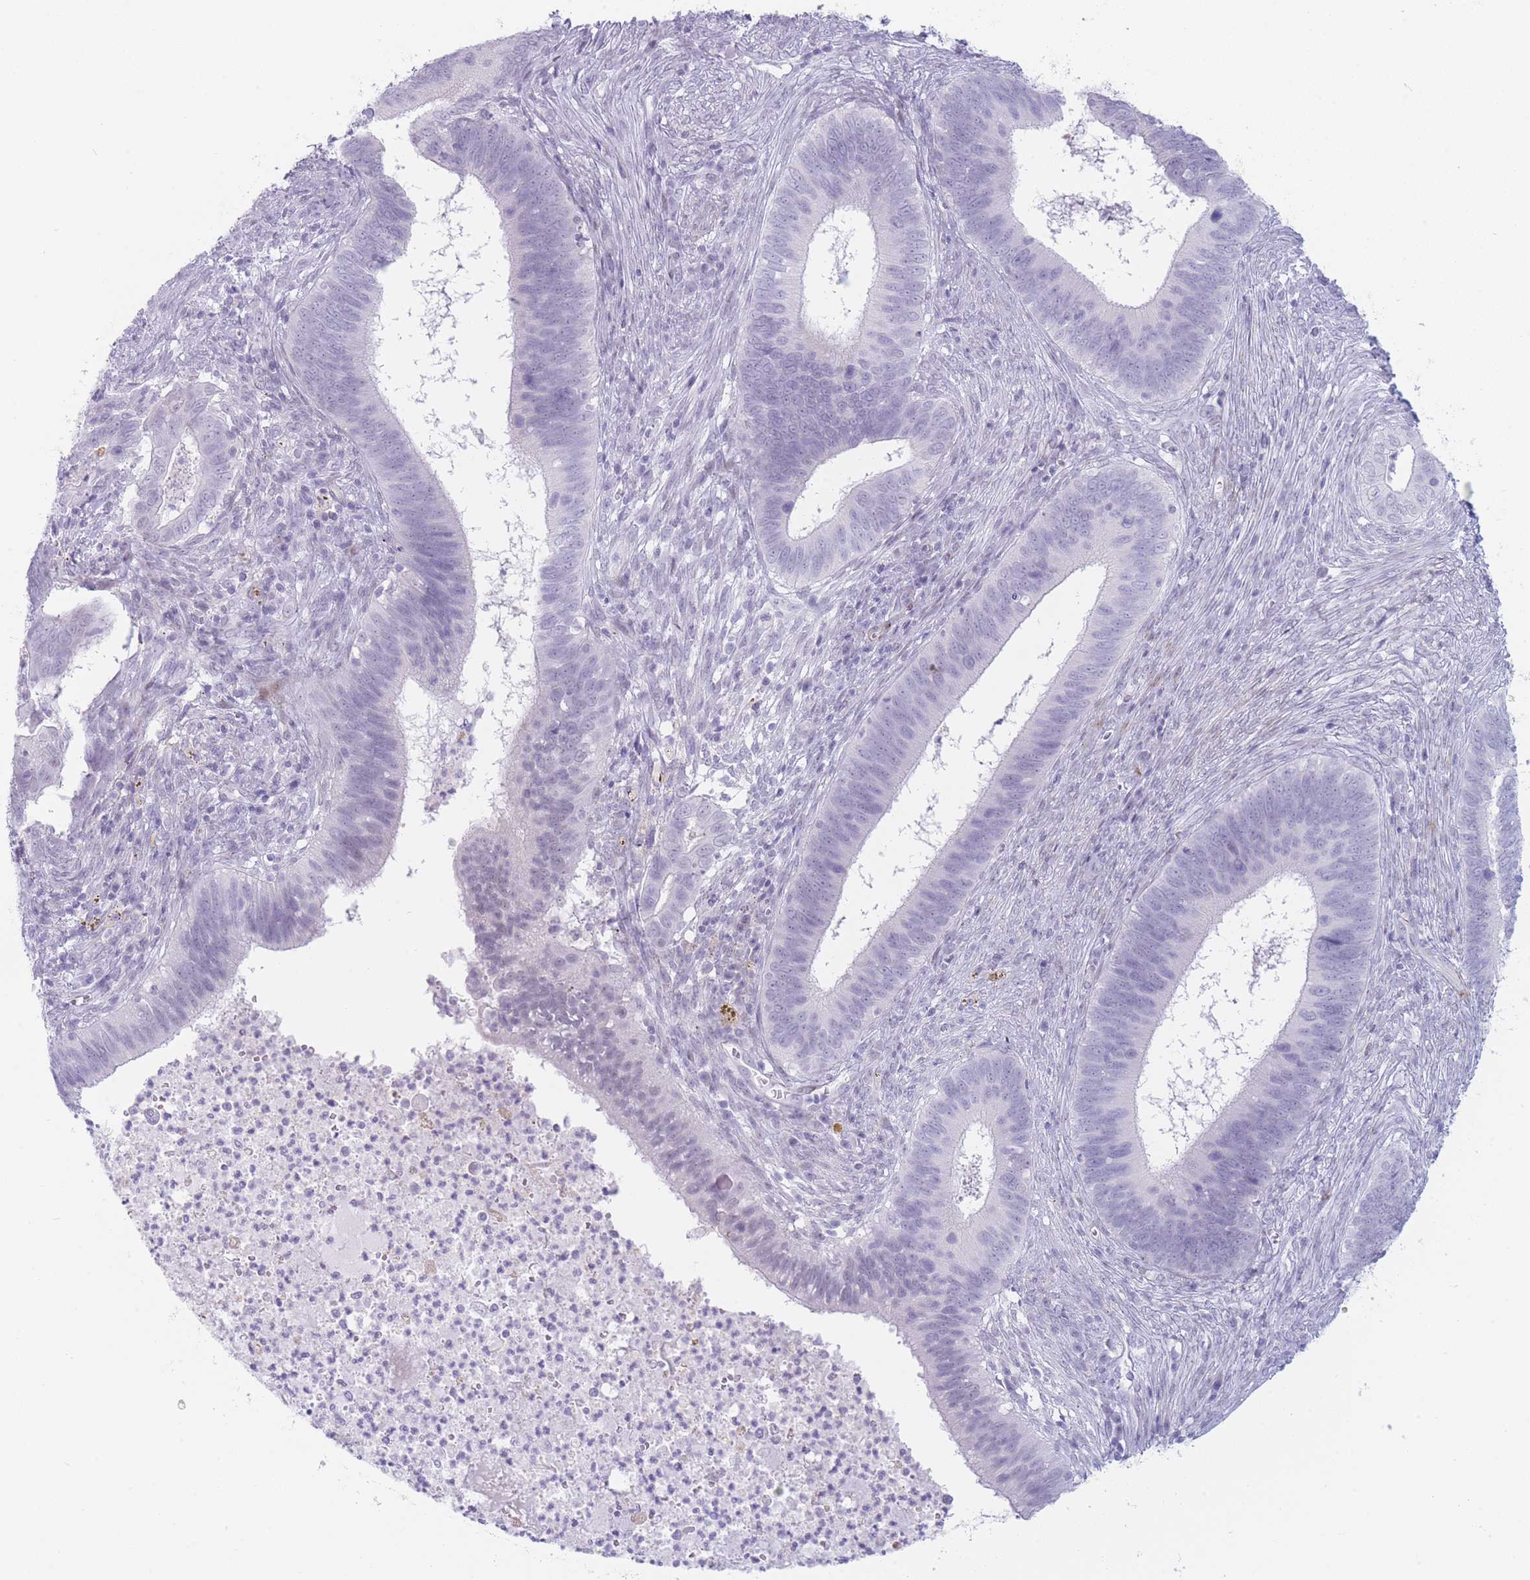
{"staining": {"intensity": "negative", "quantity": "none", "location": "none"}, "tissue": "cervical cancer", "cell_type": "Tumor cells", "image_type": "cancer", "snomed": [{"axis": "morphology", "description": "Adenocarcinoma, NOS"}, {"axis": "topography", "description": "Cervix"}], "caption": "This is a image of immunohistochemistry (IHC) staining of cervical cancer, which shows no expression in tumor cells.", "gene": "IFNA6", "patient": {"sex": "female", "age": 42}}